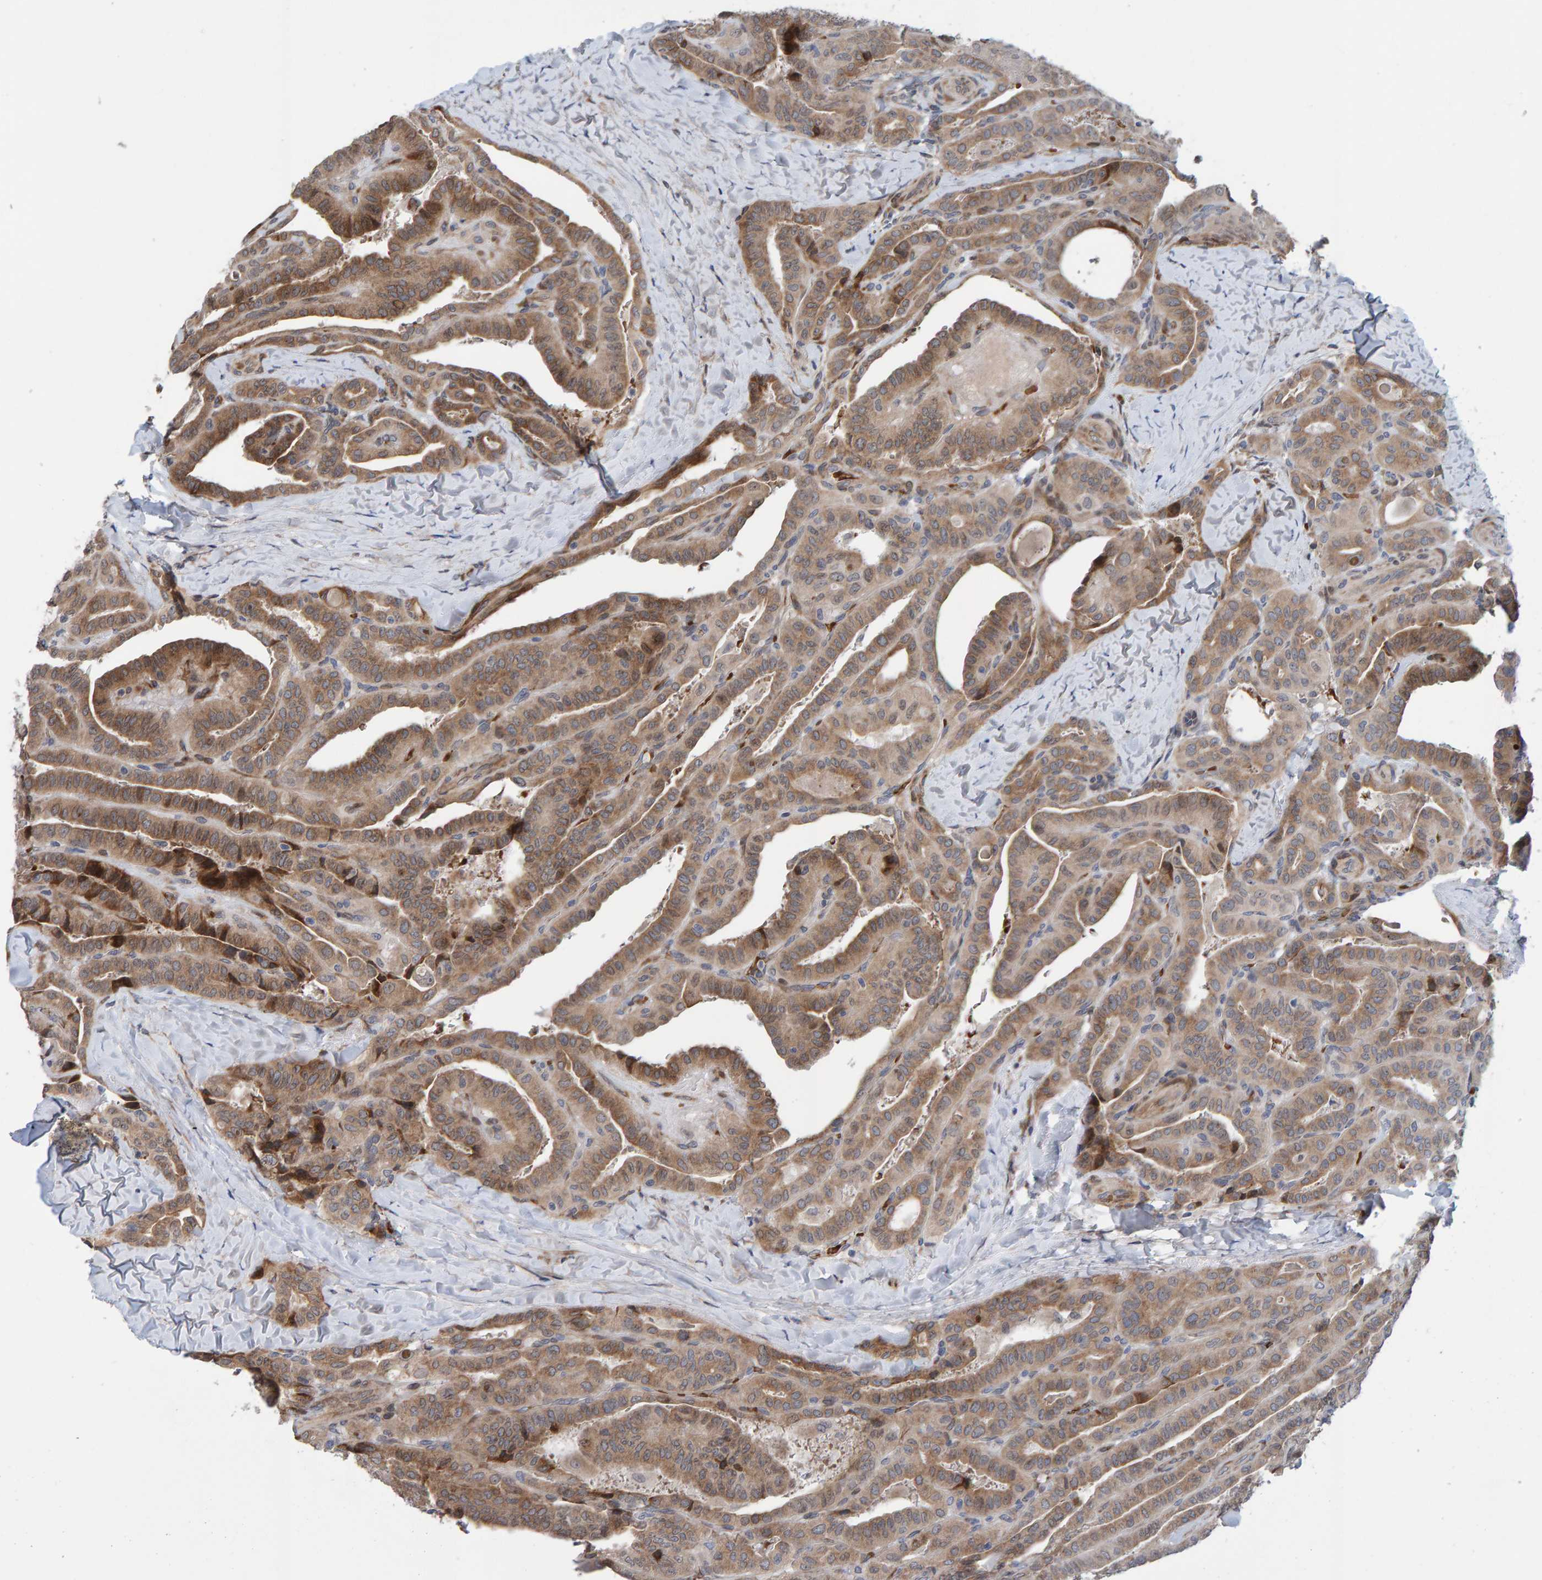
{"staining": {"intensity": "strong", "quantity": ">75%", "location": "cytoplasmic/membranous"}, "tissue": "thyroid cancer", "cell_type": "Tumor cells", "image_type": "cancer", "snomed": [{"axis": "morphology", "description": "Papillary adenocarcinoma, NOS"}, {"axis": "topography", "description": "Thyroid gland"}], "caption": "Thyroid papillary adenocarcinoma stained for a protein reveals strong cytoplasmic/membranous positivity in tumor cells.", "gene": "MFSD6L", "patient": {"sex": "male", "age": 77}}